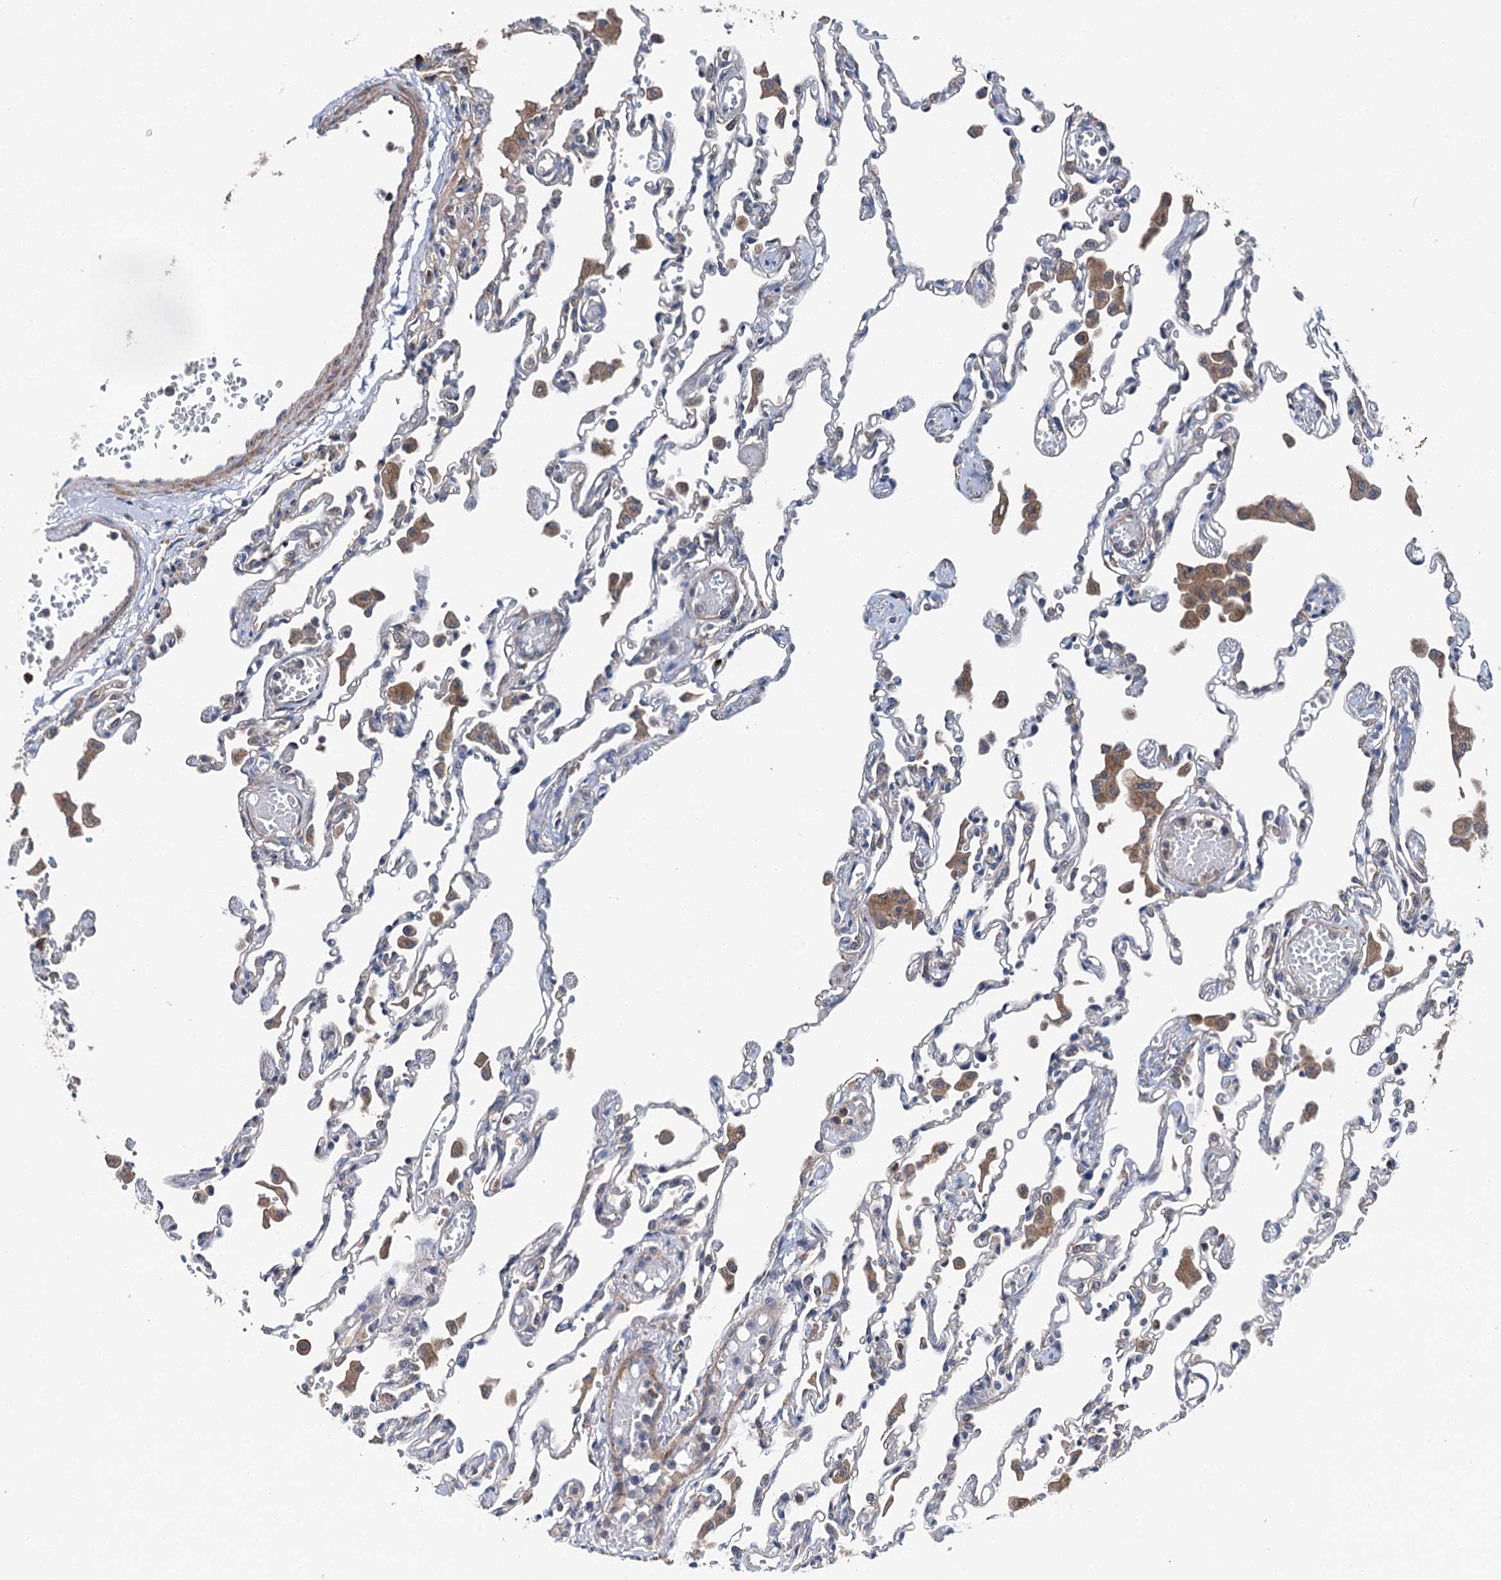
{"staining": {"intensity": "moderate", "quantity": "<25%", "location": "cytoplasmic/membranous"}, "tissue": "lung", "cell_type": "Alveolar cells", "image_type": "normal", "snomed": [{"axis": "morphology", "description": "Normal tissue, NOS"}, {"axis": "topography", "description": "Bronchus"}, {"axis": "topography", "description": "Lung"}], "caption": "Lung stained with DAB (3,3'-diaminobenzidine) IHC shows low levels of moderate cytoplasmic/membranous staining in approximately <25% of alveolar cells. The protein of interest is shown in brown color, while the nuclei are stained blue.", "gene": "SLC22A25", "patient": {"sex": "female", "age": 49}}